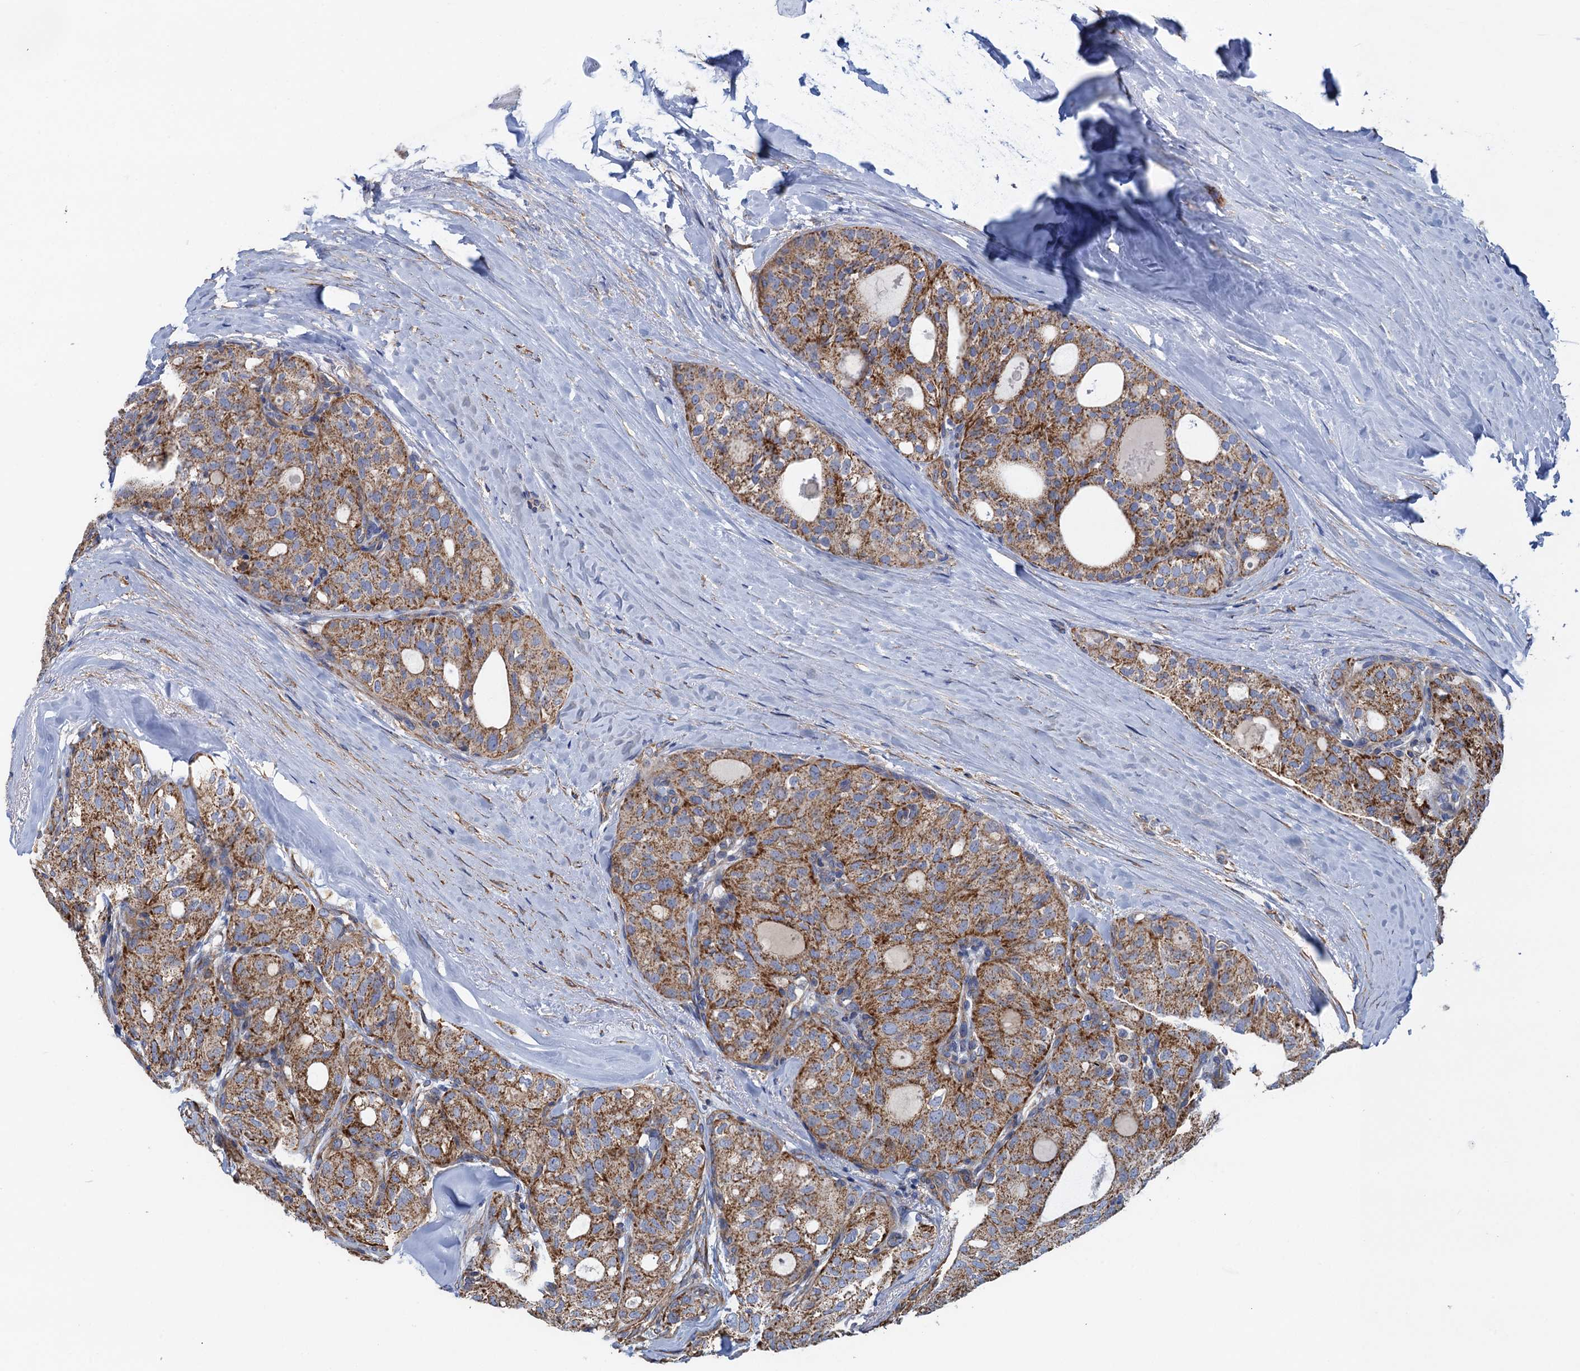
{"staining": {"intensity": "moderate", "quantity": ">75%", "location": "cytoplasmic/membranous"}, "tissue": "thyroid cancer", "cell_type": "Tumor cells", "image_type": "cancer", "snomed": [{"axis": "morphology", "description": "Follicular adenoma carcinoma, NOS"}, {"axis": "topography", "description": "Thyroid gland"}], "caption": "Immunohistochemical staining of follicular adenoma carcinoma (thyroid) exhibits medium levels of moderate cytoplasmic/membranous protein staining in about >75% of tumor cells. The staining is performed using DAB (3,3'-diaminobenzidine) brown chromogen to label protein expression. The nuclei are counter-stained blue using hematoxylin.", "gene": "GCSH", "patient": {"sex": "male", "age": 75}}